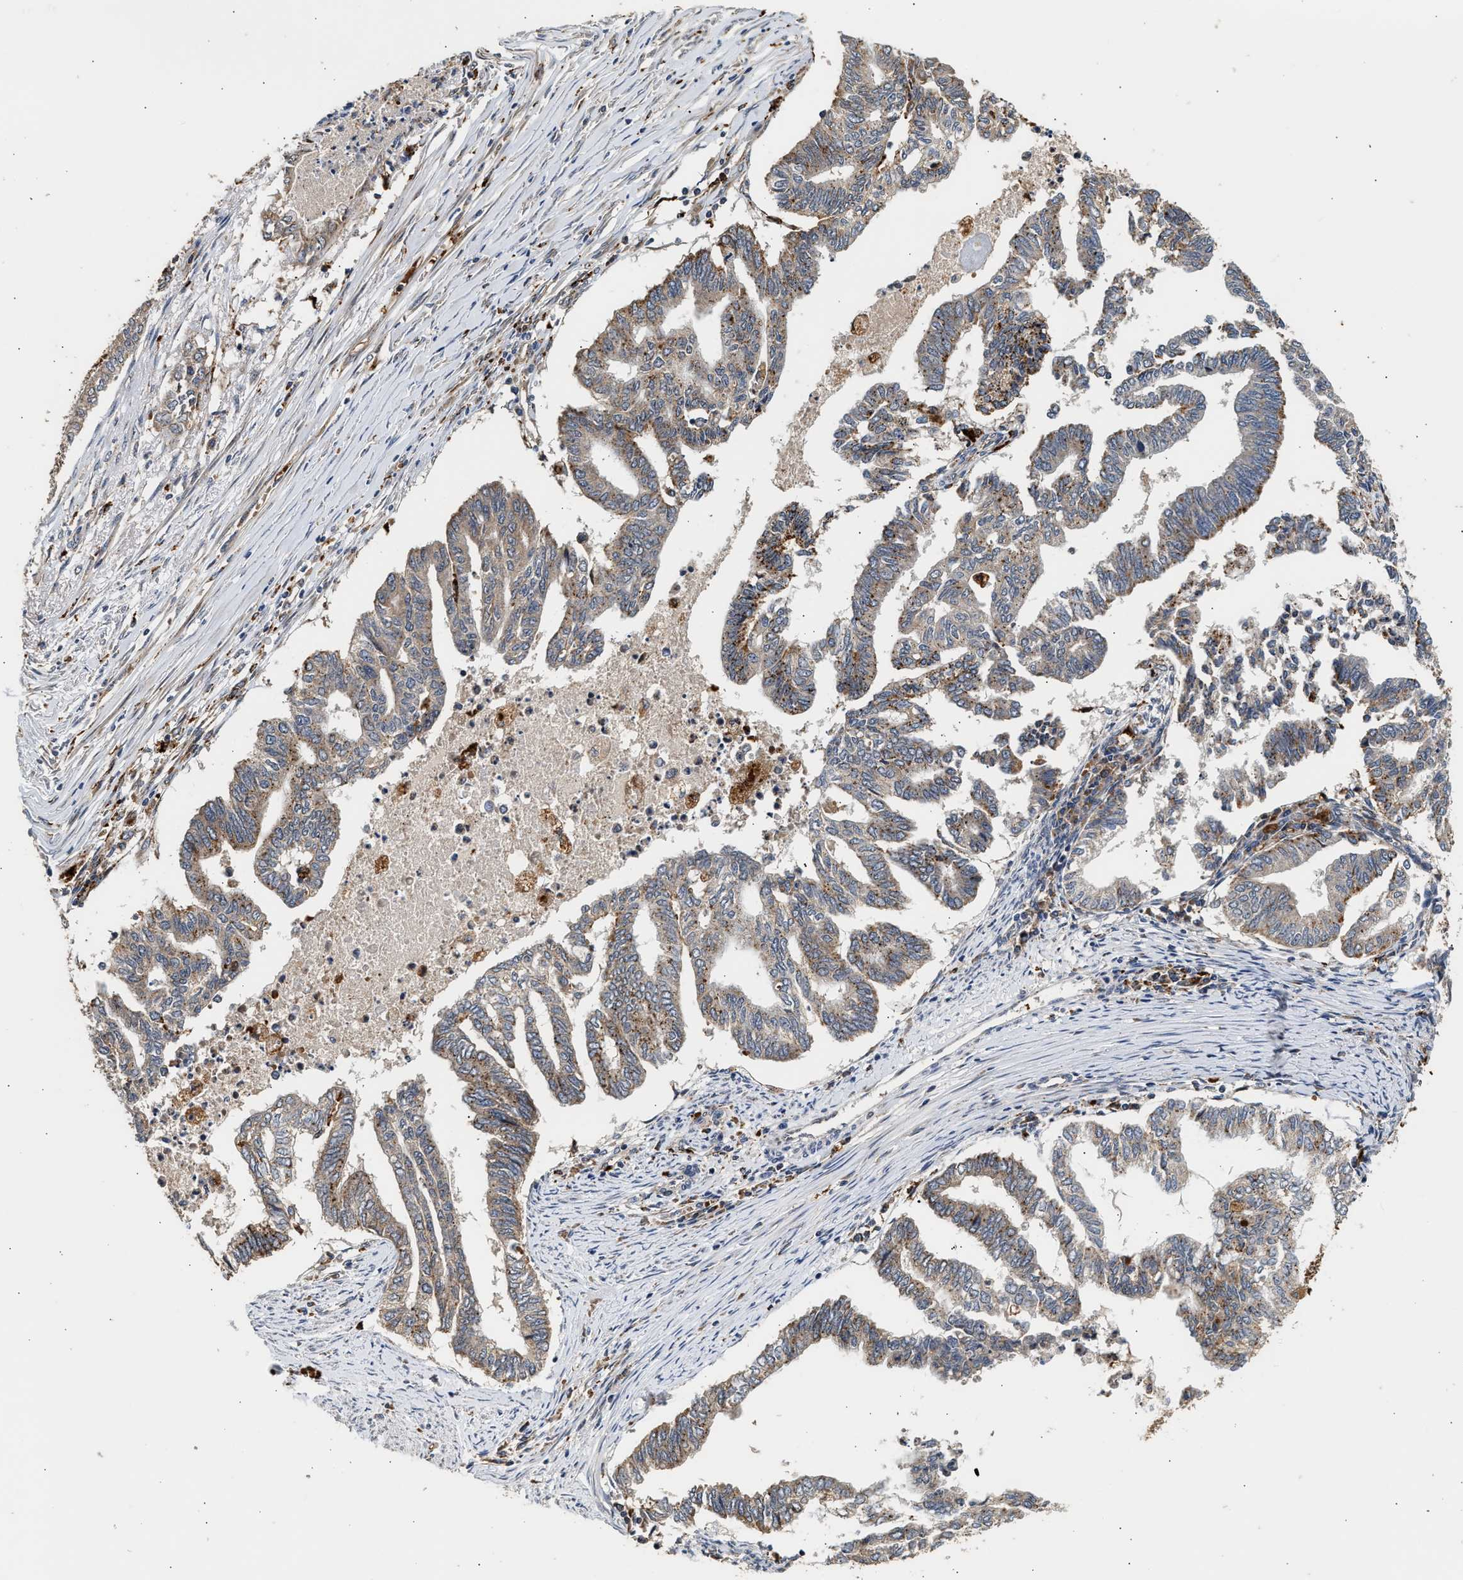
{"staining": {"intensity": "weak", "quantity": "25%-75%", "location": "cytoplasmic/membranous"}, "tissue": "endometrial cancer", "cell_type": "Tumor cells", "image_type": "cancer", "snomed": [{"axis": "morphology", "description": "Adenocarcinoma, NOS"}, {"axis": "topography", "description": "Endometrium"}], "caption": "Tumor cells display low levels of weak cytoplasmic/membranous staining in about 25%-75% of cells in endometrial cancer (adenocarcinoma).", "gene": "PLD3", "patient": {"sex": "female", "age": 79}}